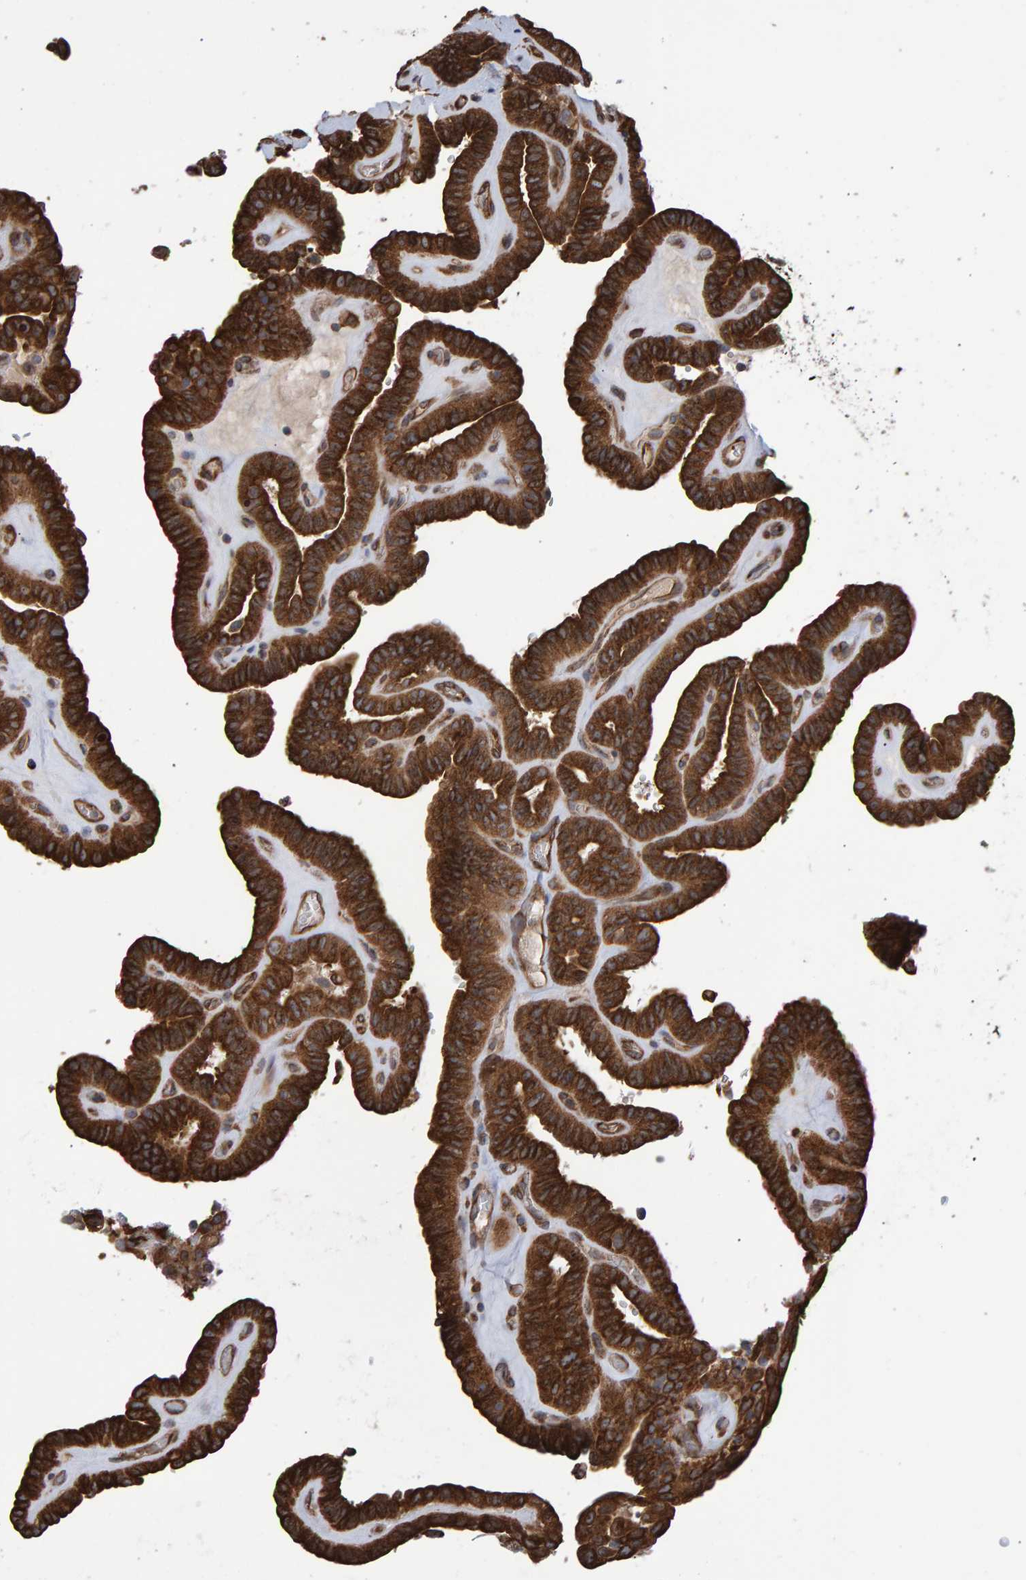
{"staining": {"intensity": "strong", "quantity": ">75%", "location": "cytoplasmic/membranous"}, "tissue": "thyroid cancer", "cell_type": "Tumor cells", "image_type": "cancer", "snomed": [{"axis": "morphology", "description": "Papillary adenocarcinoma, NOS"}, {"axis": "topography", "description": "Thyroid gland"}], "caption": "Protein expression analysis of thyroid cancer (papillary adenocarcinoma) displays strong cytoplasmic/membranous positivity in approximately >75% of tumor cells.", "gene": "FAM117A", "patient": {"sex": "male", "age": 77}}